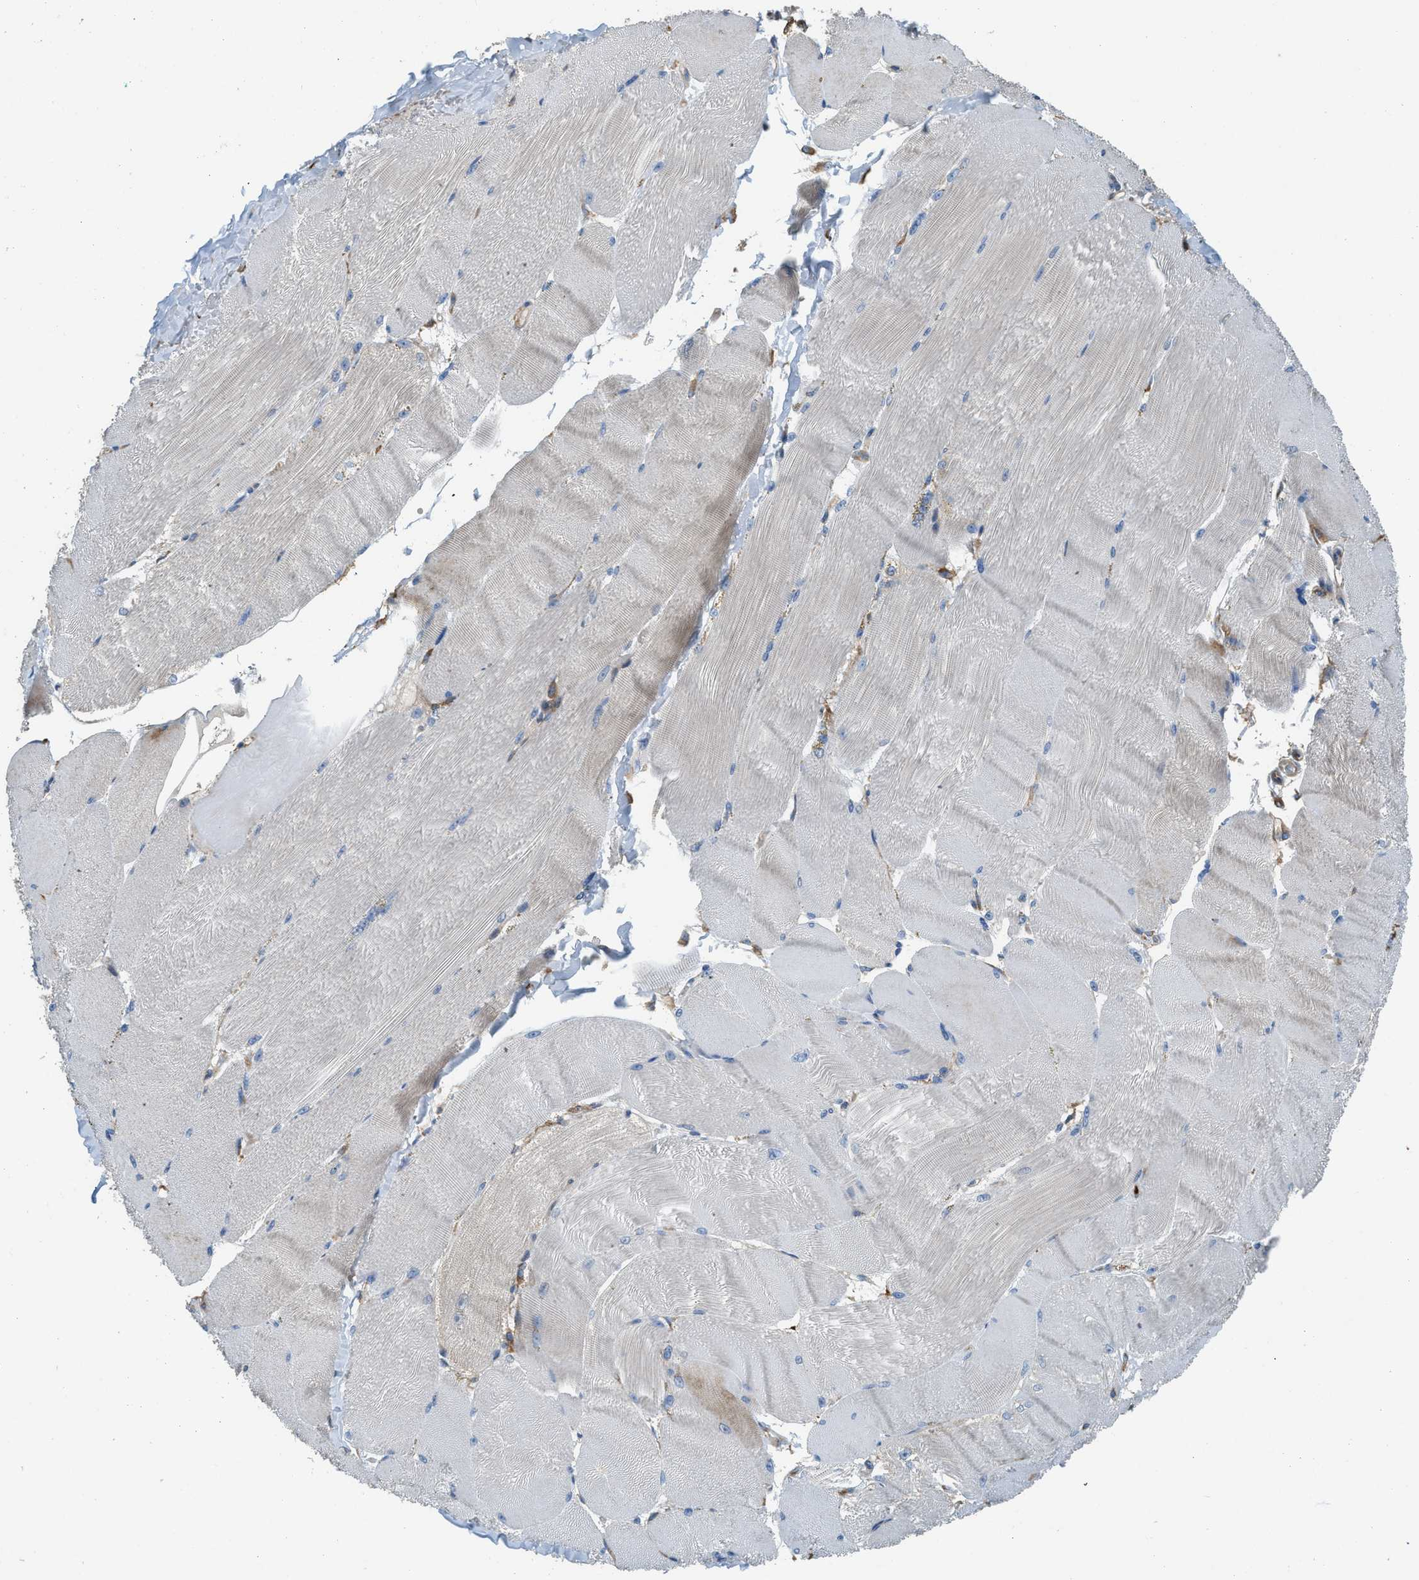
{"staining": {"intensity": "moderate", "quantity": "<25%", "location": "cytoplasmic/membranous"}, "tissue": "skeletal muscle", "cell_type": "Myocytes", "image_type": "normal", "snomed": [{"axis": "morphology", "description": "Normal tissue, NOS"}, {"axis": "topography", "description": "Skin"}, {"axis": "topography", "description": "Skeletal muscle"}], "caption": "This micrograph demonstrates immunohistochemistry (IHC) staining of unremarkable skeletal muscle, with low moderate cytoplasmic/membranous expression in about <25% of myocytes.", "gene": "TMEM68", "patient": {"sex": "male", "age": 83}}